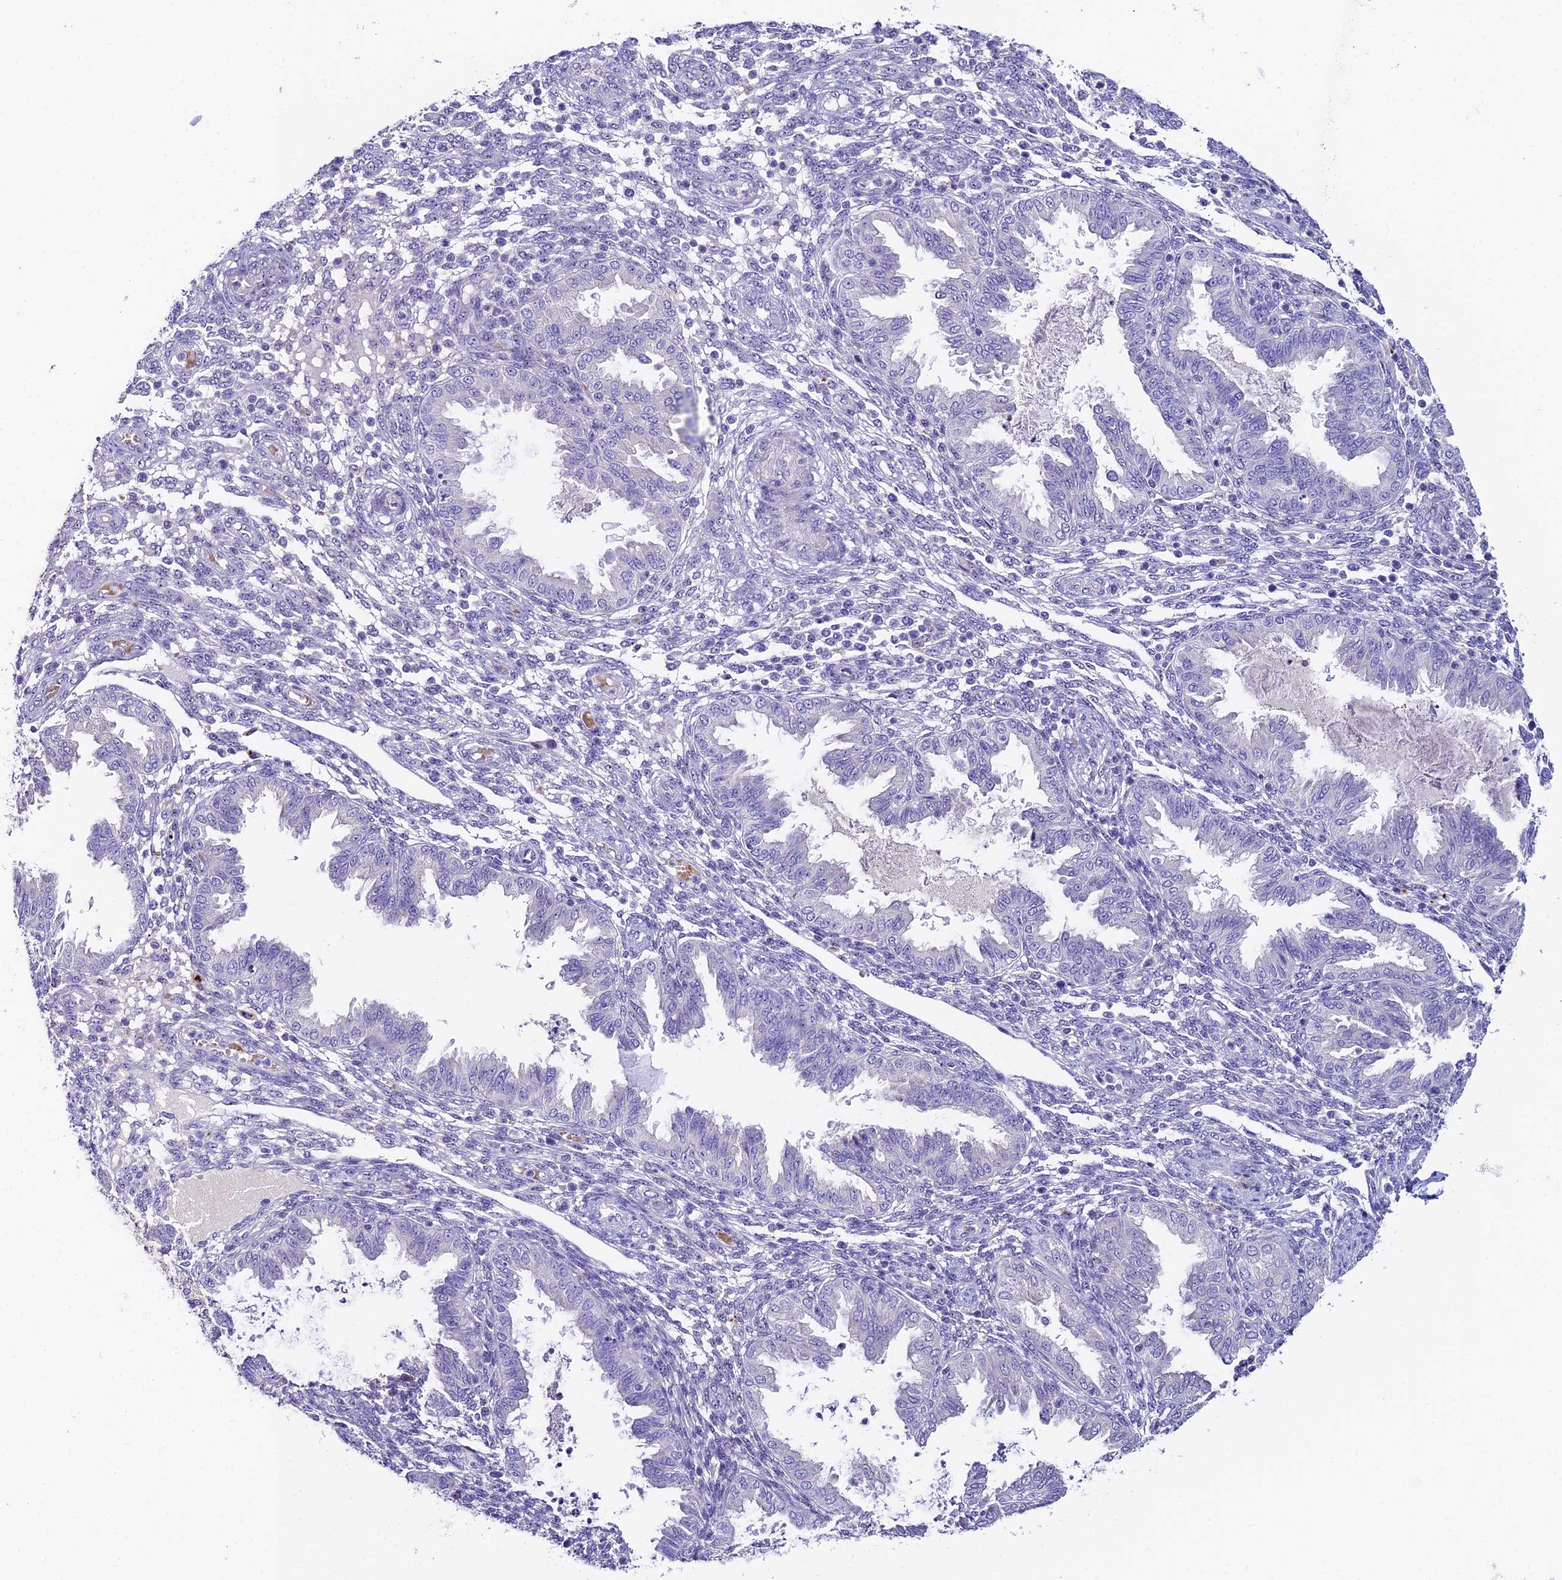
{"staining": {"intensity": "negative", "quantity": "none", "location": "none"}, "tissue": "endometrium", "cell_type": "Cells in endometrial stroma", "image_type": "normal", "snomed": [{"axis": "morphology", "description": "Normal tissue, NOS"}, {"axis": "topography", "description": "Endometrium"}], "caption": "The image reveals no significant expression in cells in endometrial stroma of endometrium.", "gene": "DUSP29", "patient": {"sex": "female", "age": 33}}